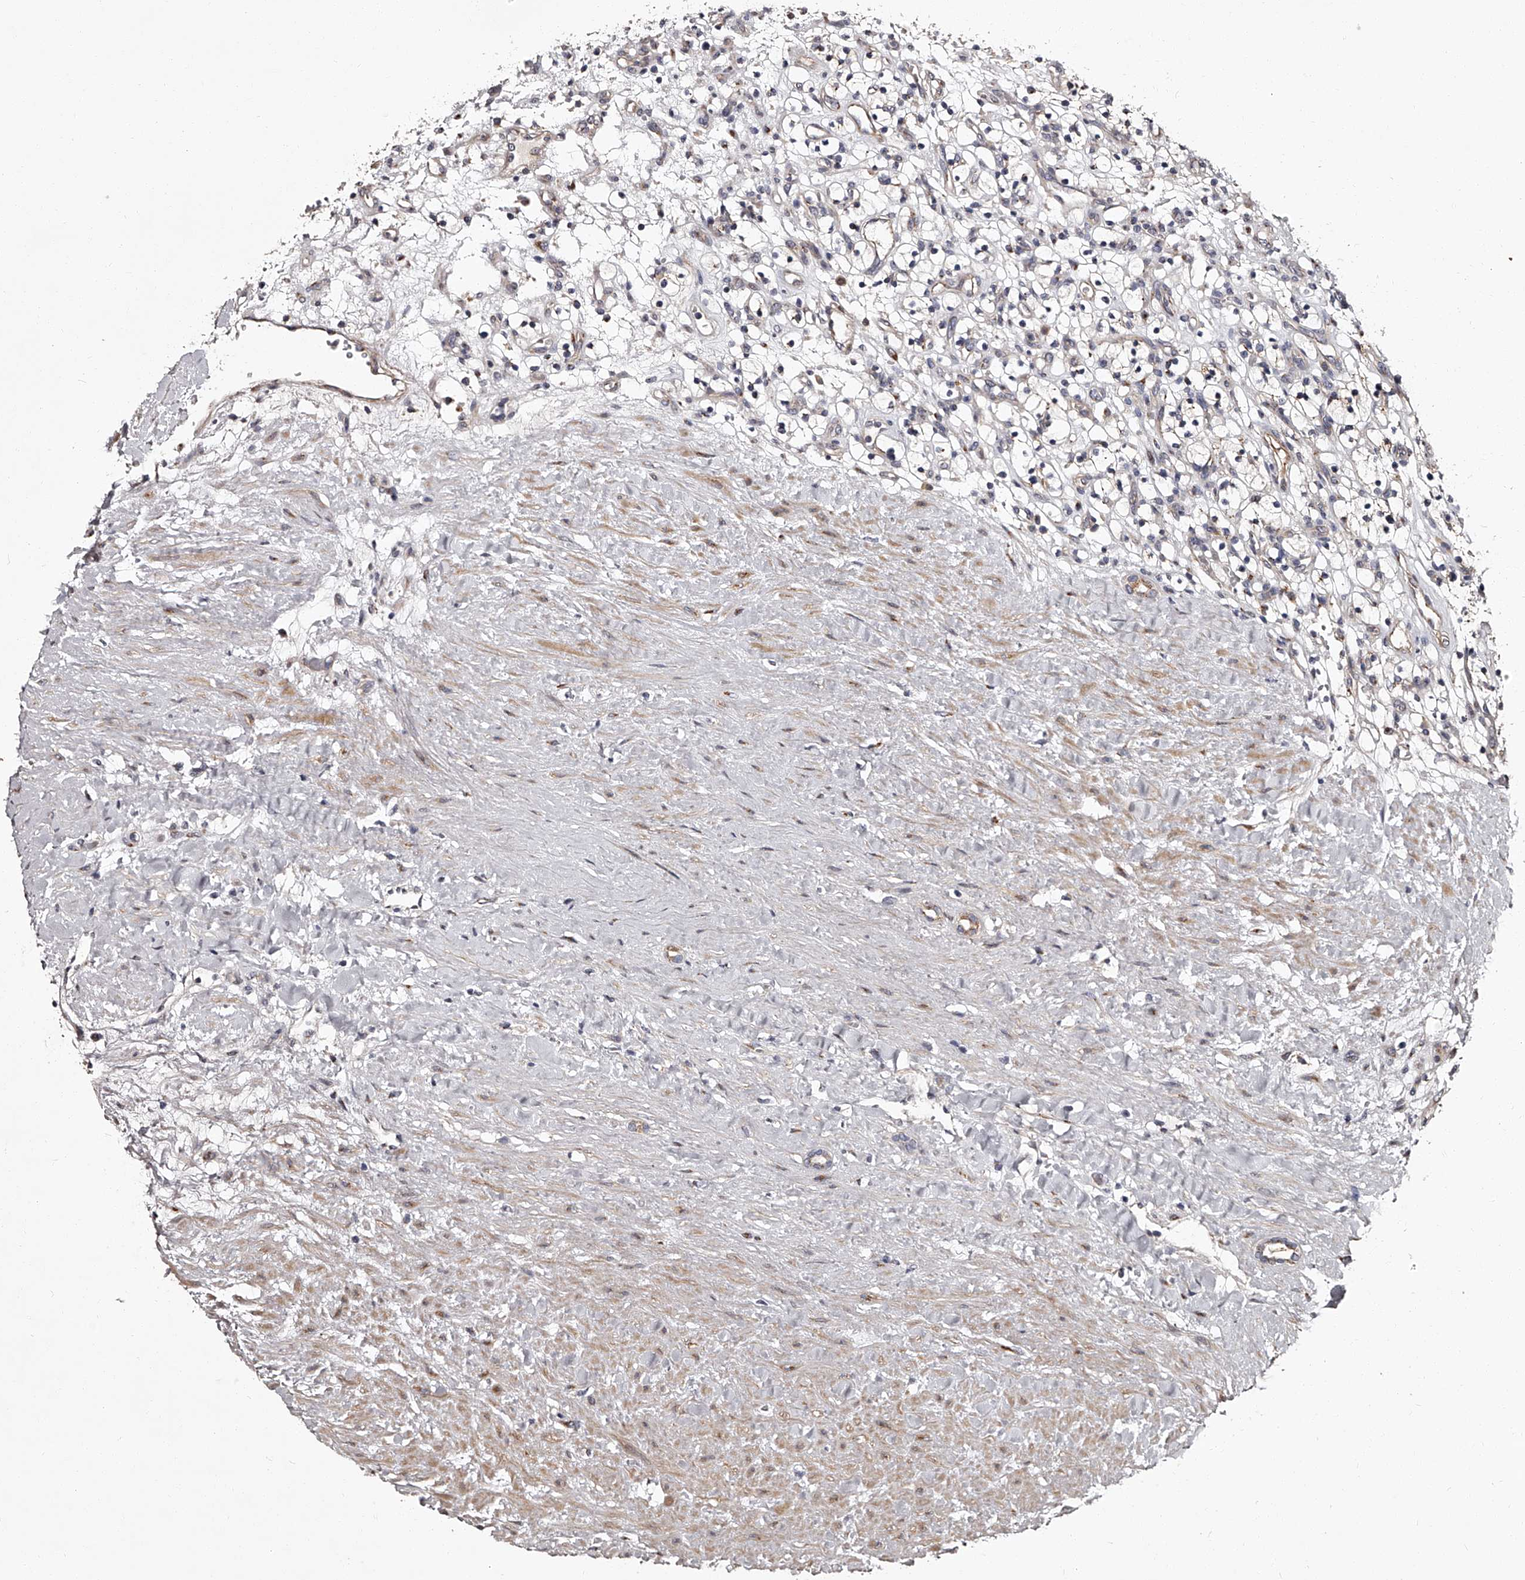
{"staining": {"intensity": "negative", "quantity": "none", "location": "none"}, "tissue": "renal cancer", "cell_type": "Tumor cells", "image_type": "cancer", "snomed": [{"axis": "morphology", "description": "Adenocarcinoma, NOS"}, {"axis": "topography", "description": "Kidney"}], "caption": "An immunohistochemistry histopathology image of renal cancer is shown. There is no staining in tumor cells of renal cancer.", "gene": "RSC1A1", "patient": {"sex": "female", "age": 57}}